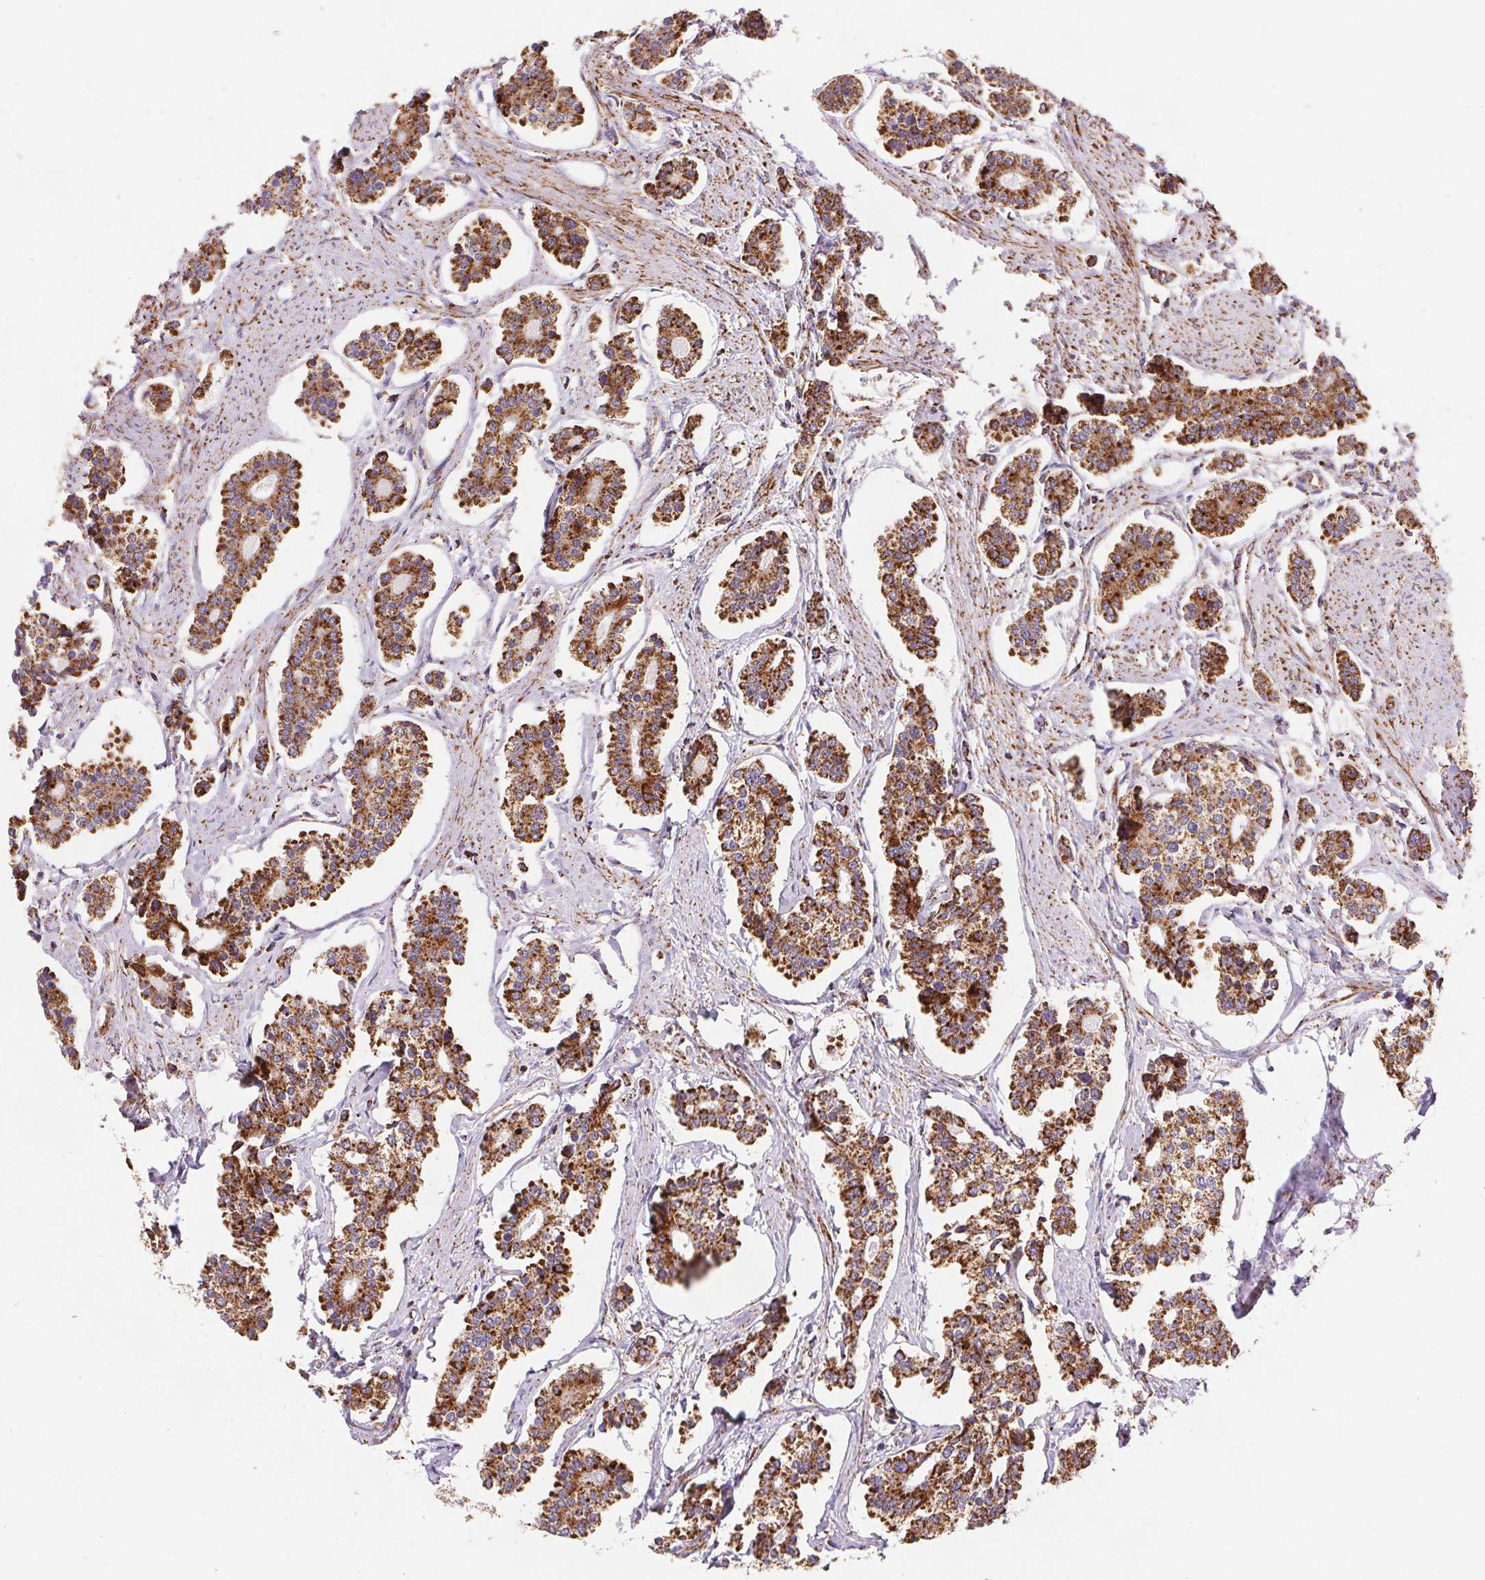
{"staining": {"intensity": "strong", "quantity": ">75%", "location": "cytoplasmic/membranous"}, "tissue": "carcinoid", "cell_type": "Tumor cells", "image_type": "cancer", "snomed": [{"axis": "morphology", "description": "Carcinoid, malignant, NOS"}, {"axis": "topography", "description": "Small intestine"}], "caption": "This is an image of immunohistochemistry staining of carcinoid, which shows strong positivity in the cytoplasmic/membranous of tumor cells.", "gene": "NIPSNAP2", "patient": {"sex": "female", "age": 65}}